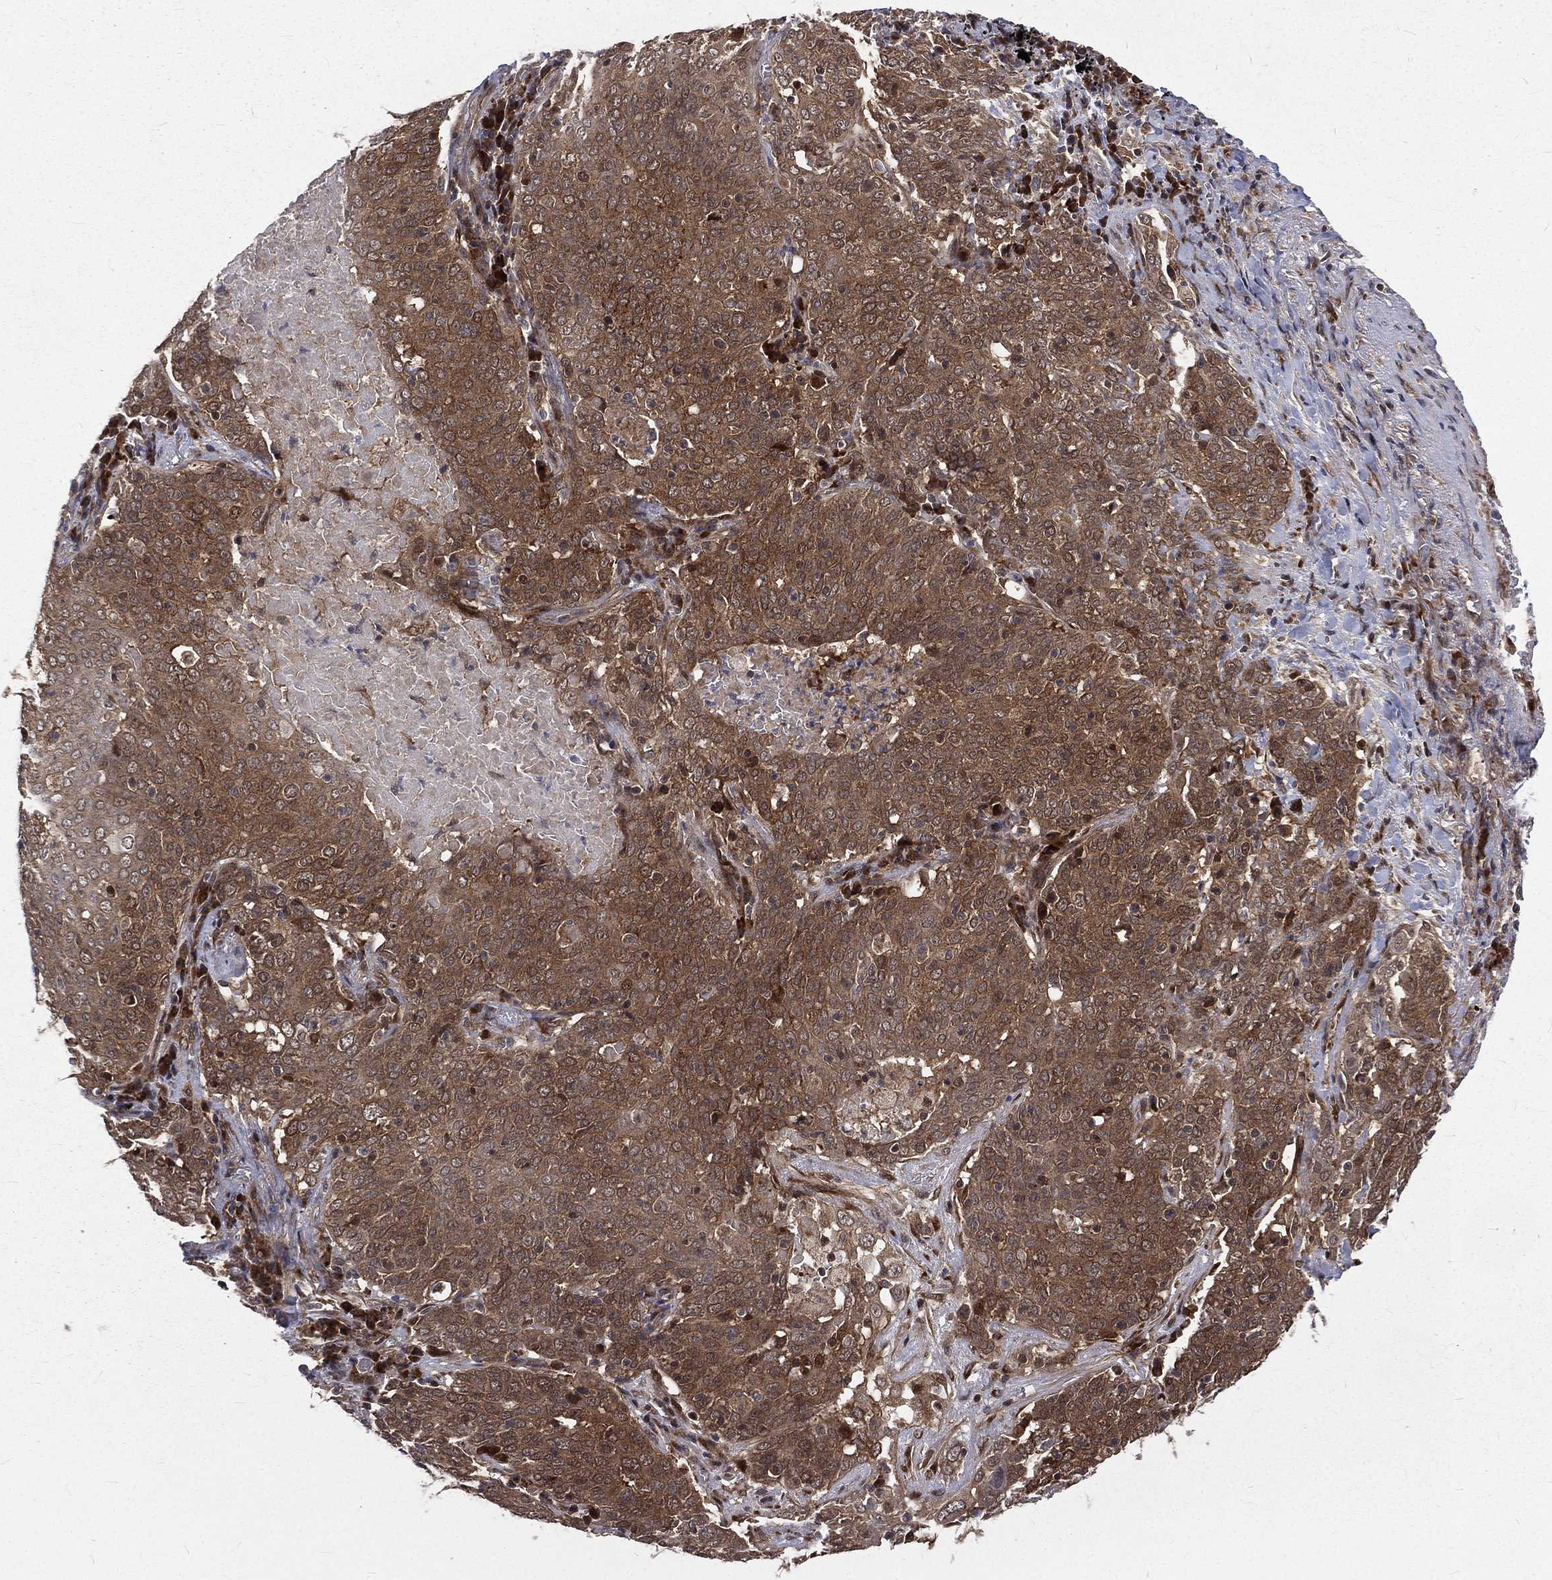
{"staining": {"intensity": "moderate", "quantity": ">75%", "location": "cytoplasmic/membranous"}, "tissue": "lung cancer", "cell_type": "Tumor cells", "image_type": "cancer", "snomed": [{"axis": "morphology", "description": "Squamous cell carcinoma, NOS"}, {"axis": "topography", "description": "Lung"}], "caption": "Protein staining shows moderate cytoplasmic/membranous staining in approximately >75% of tumor cells in lung squamous cell carcinoma.", "gene": "ARL3", "patient": {"sex": "male", "age": 82}}